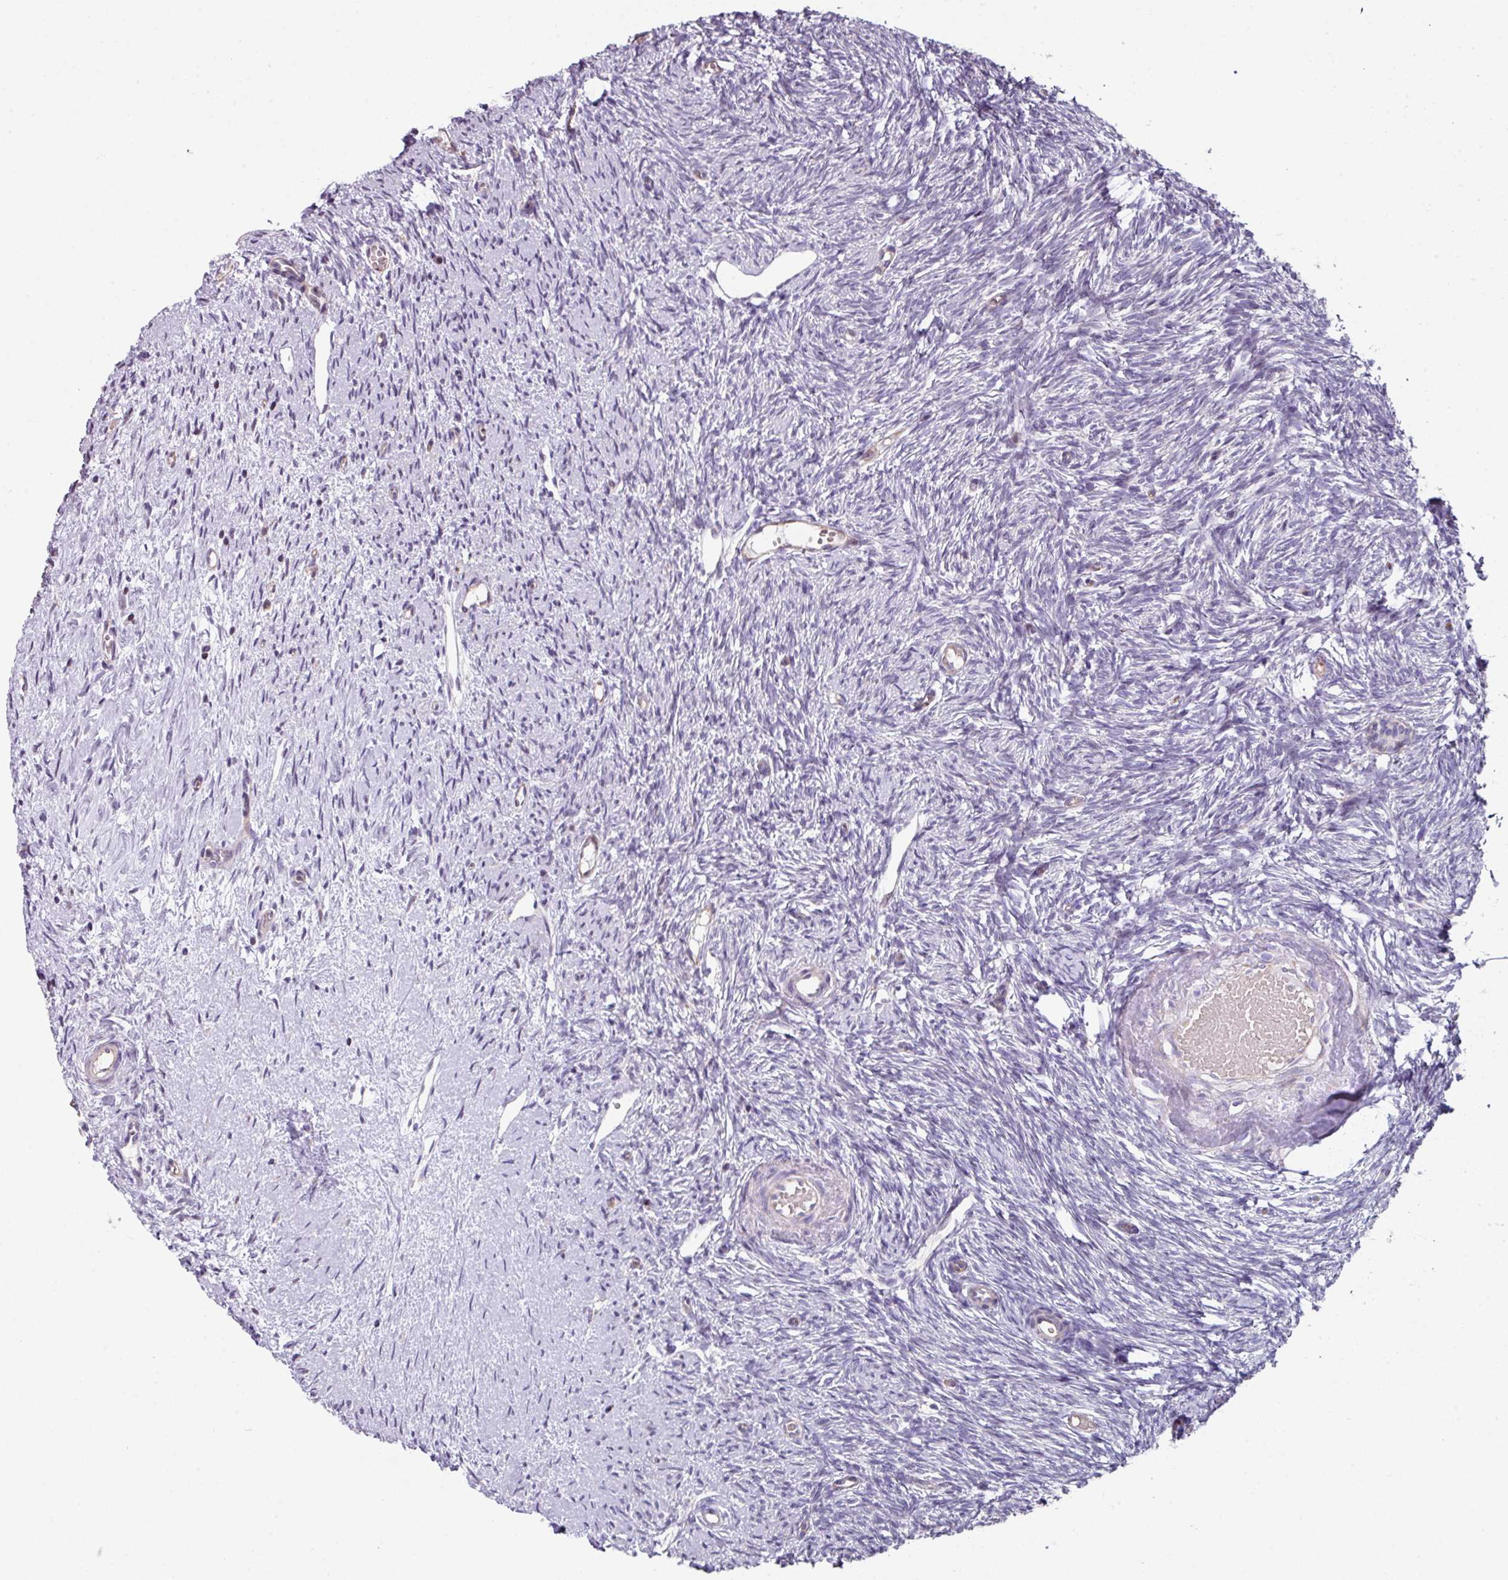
{"staining": {"intensity": "negative", "quantity": "none", "location": "none"}, "tissue": "ovary", "cell_type": "Follicle cells", "image_type": "normal", "snomed": [{"axis": "morphology", "description": "Normal tissue, NOS"}, {"axis": "topography", "description": "Ovary"}], "caption": "Ovary was stained to show a protein in brown. There is no significant positivity in follicle cells. Nuclei are stained in blue.", "gene": "ANO9", "patient": {"sex": "female", "age": 51}}